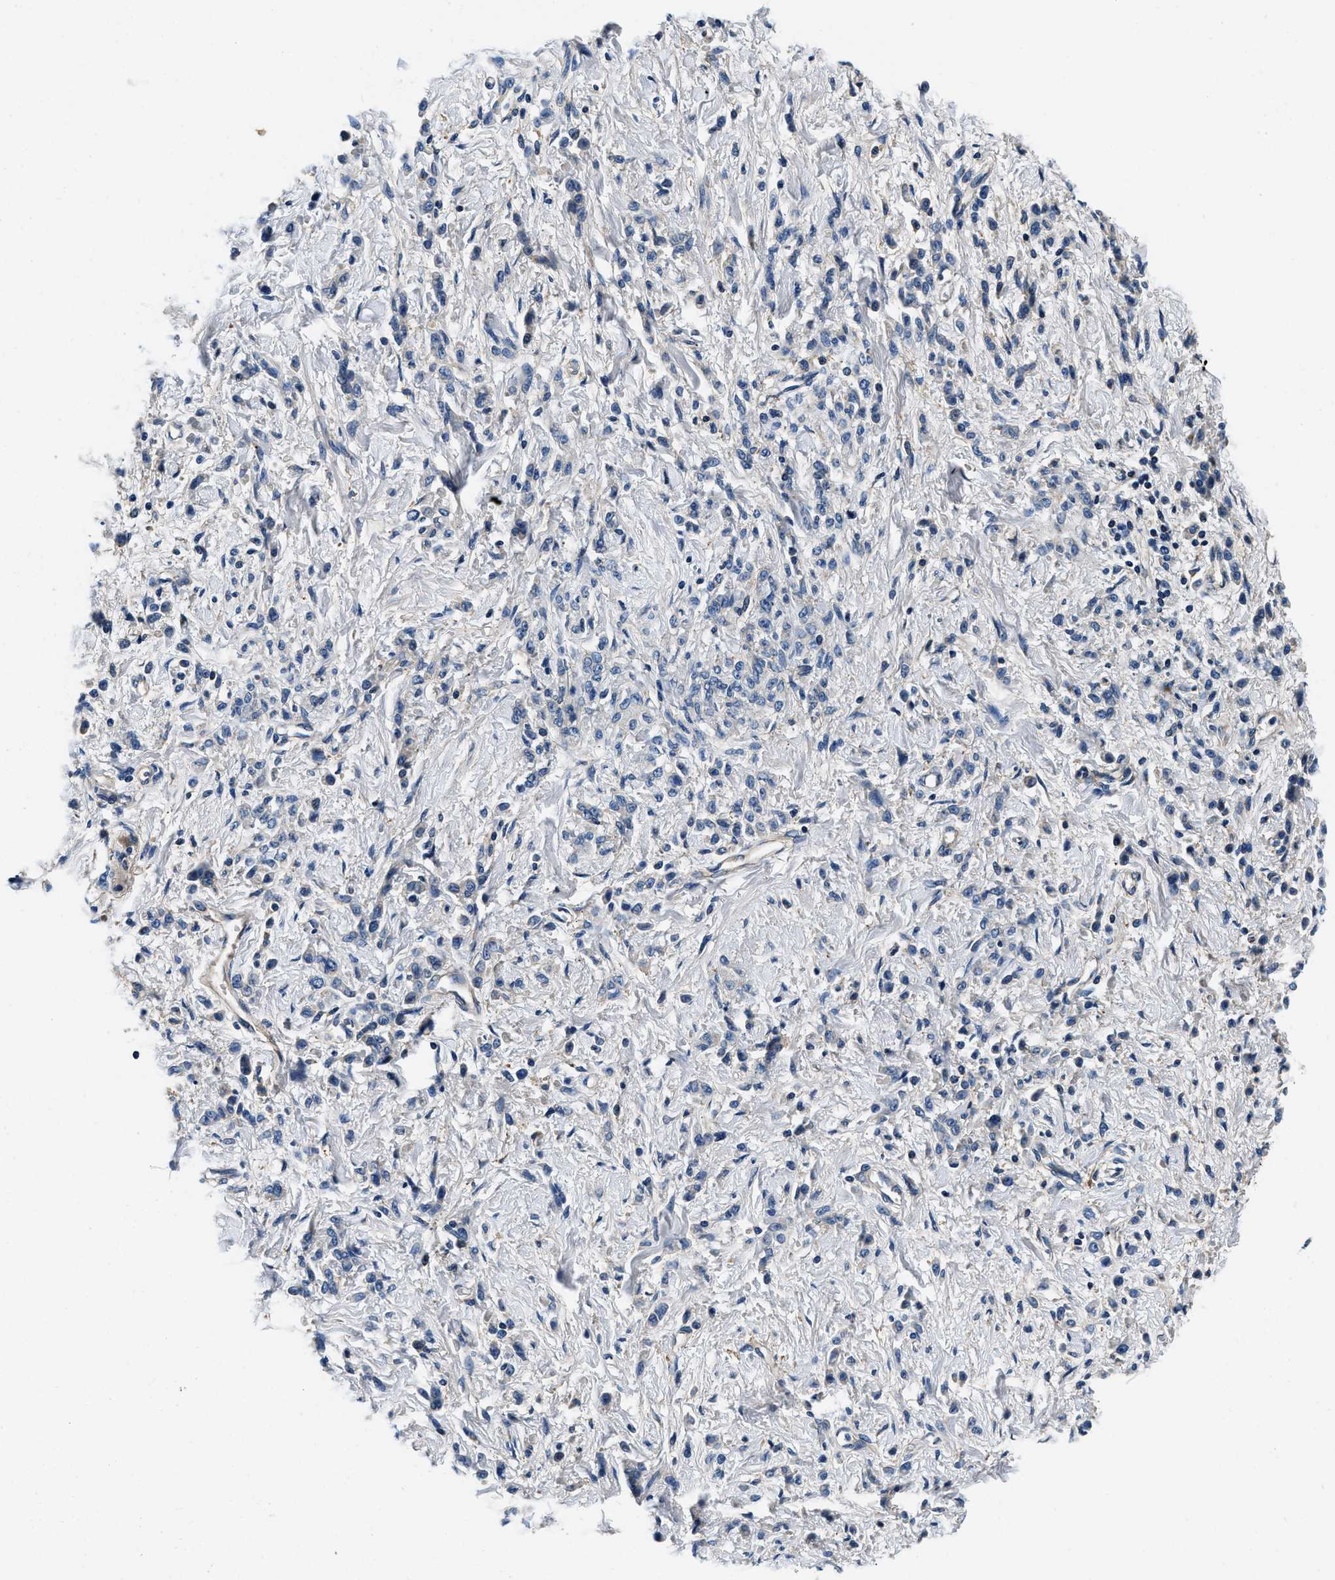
{"staining": {"intensity": "negative", "quantity": "none", "location": "none"}, "tissue": "stomach cancer", "cell_type": "Tumor cells", "image_type": "cancer", "snomed": [{"axis": "morphology", "description": "Normal tissue, NOS"}, {"axis": "morphology", "description": "Adenocarcinoma, NOS"}, {"axis": "topography", "description": "Stomach"}], "caption": "Histopathology image shows no significant protein positivity in tumor cells of stomach cancer (adenocarcinoma). (Immunohistochemistry (ihc), brightfield microscopy, high magnification).", "gene": "ZFAND3", "patient": {"sex": "male", "age": 82}}